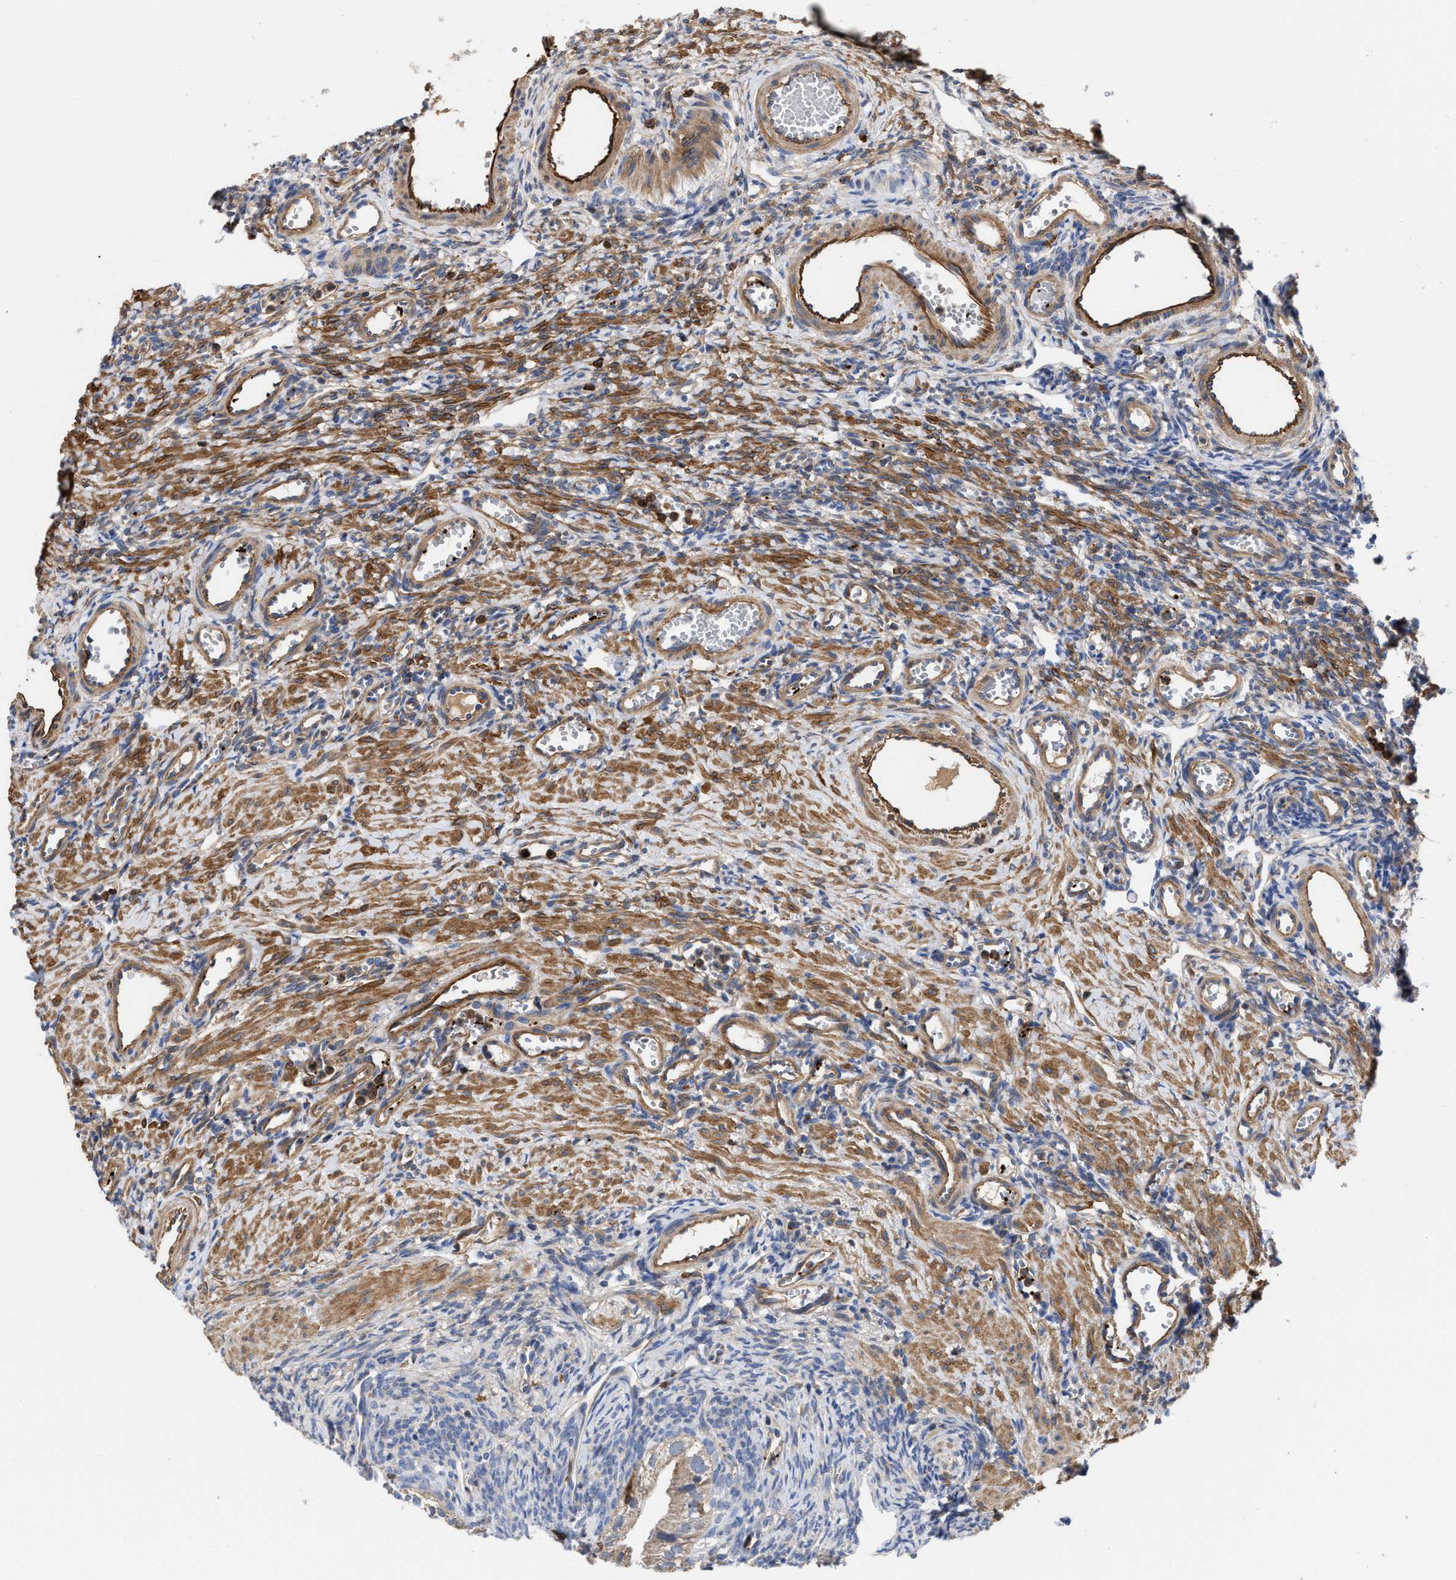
{"staining": {"intensity": "weak", "quantity": "25%-75%", "location": "cytoplasmic/membranous"}, "tissue": "ovary", "cell_type": "Follicle cells", "image_type": "normal", "snomed": [{"axis": "morphology", "description": "Normal tissue, NOS"}, {"axis": "topography", "description": "Ovary"}], "caption": "Protein analysis of benign ovary reveals weak cytoplasmic/membranous staining in about 25%-75% of follicle cells.", "gene": "HS3ST5", "patient": {"sex": "female", "age": 33}}